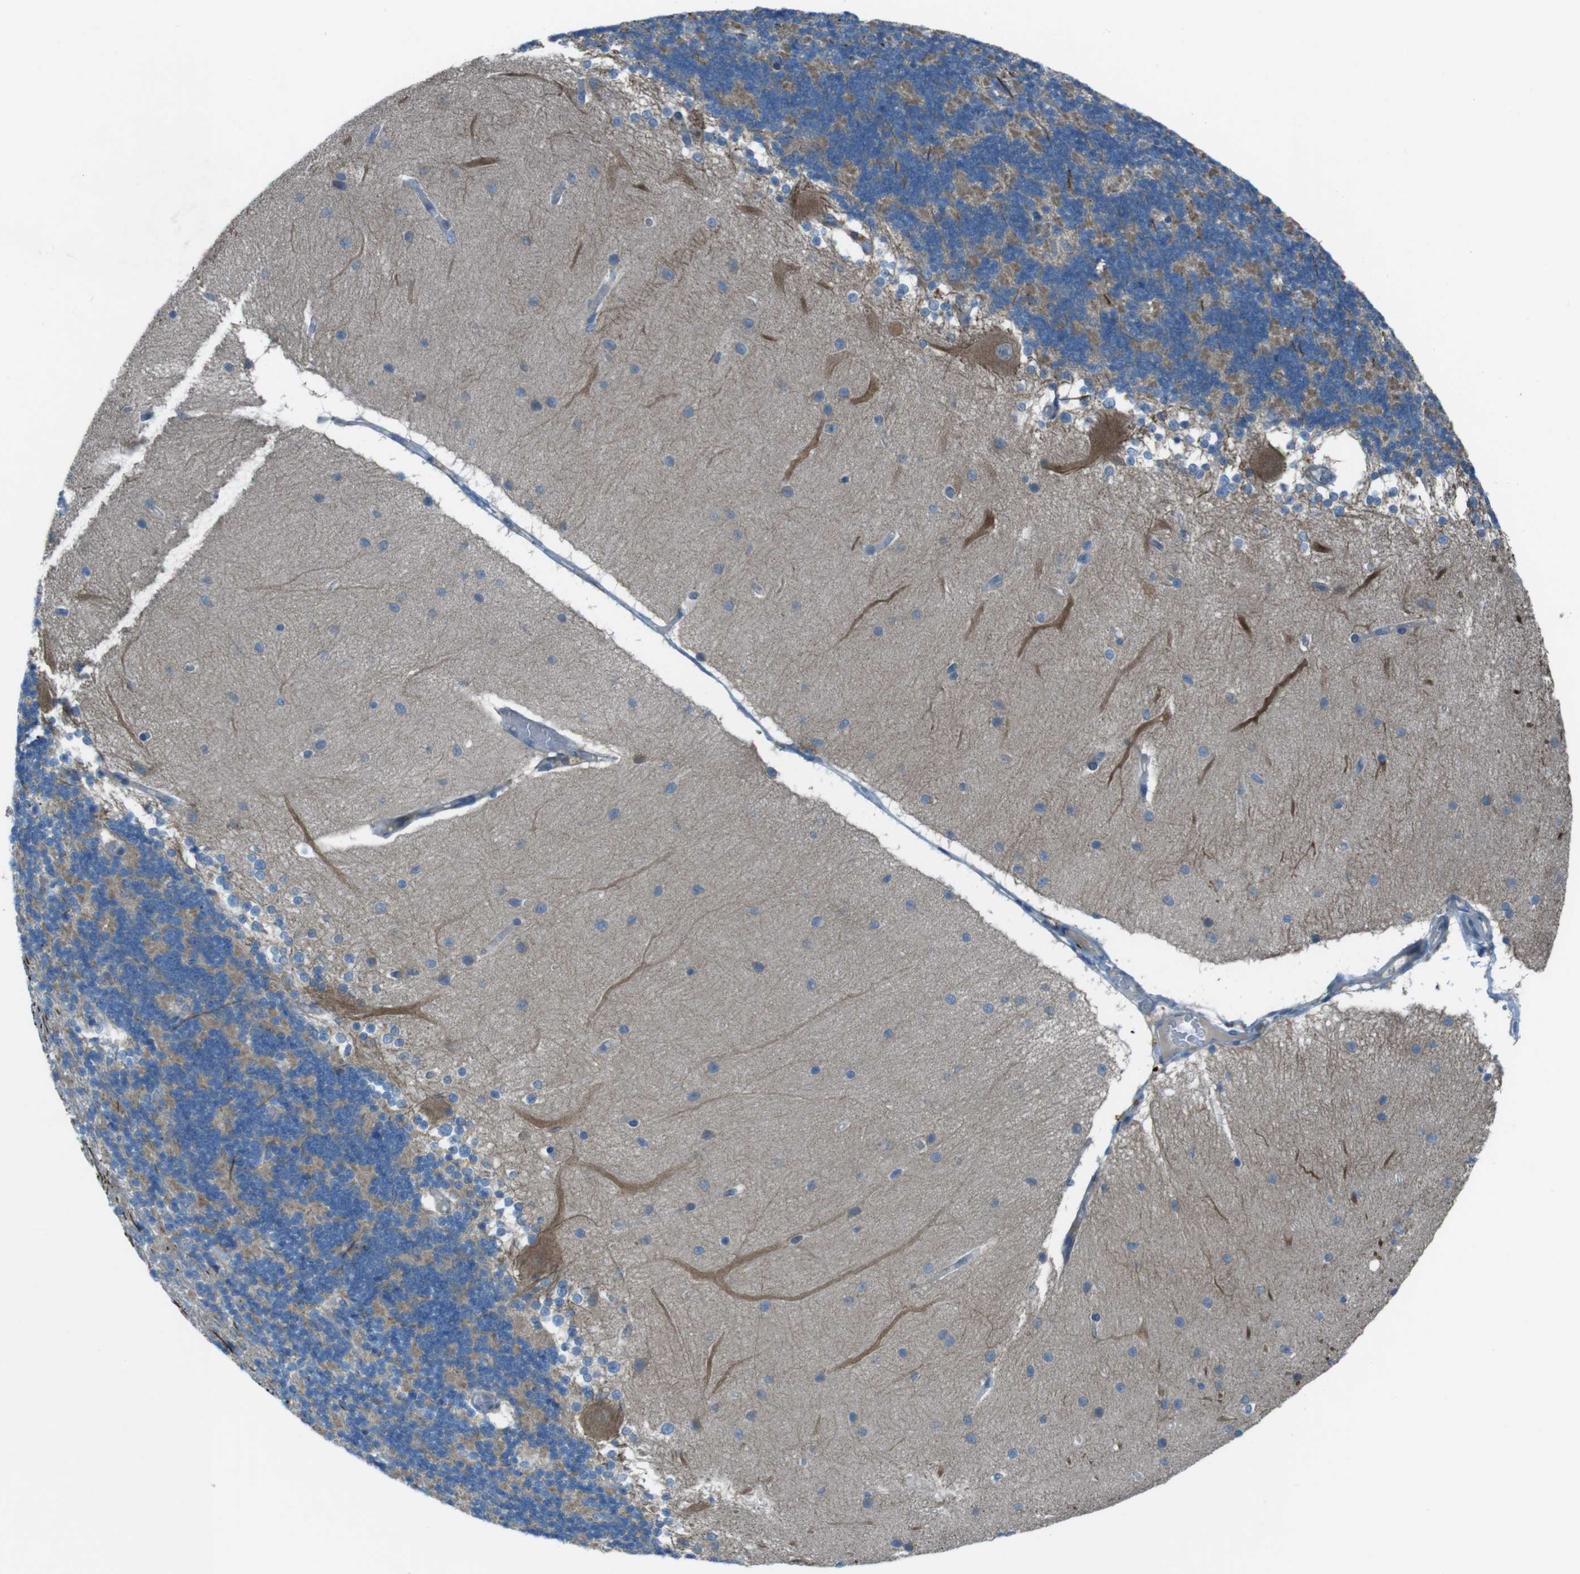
{"staining": {"intensity": "weak", "quantity": "25%-75%", "location": "cytoplasmic/membranous"}, "tissue": "cerebellum", "cell_type": "Cells in granular layer", "image_type": "normal", "snomed": [{"axis": "morphology", "description": "Normal tissue, NOS"}, {"axis": "topography", "description": "Cerebellum"}], "caption": "DAB (3,3'-diaminobenzidine) immunohistochemical staining of benign human cerebellum reveals weak cytoplasmic/membranous protein staining in about 25%-75% of cells in granular layer.", "gene": "TMEM41B", "patient": {"sex": "female", "age": 54}}